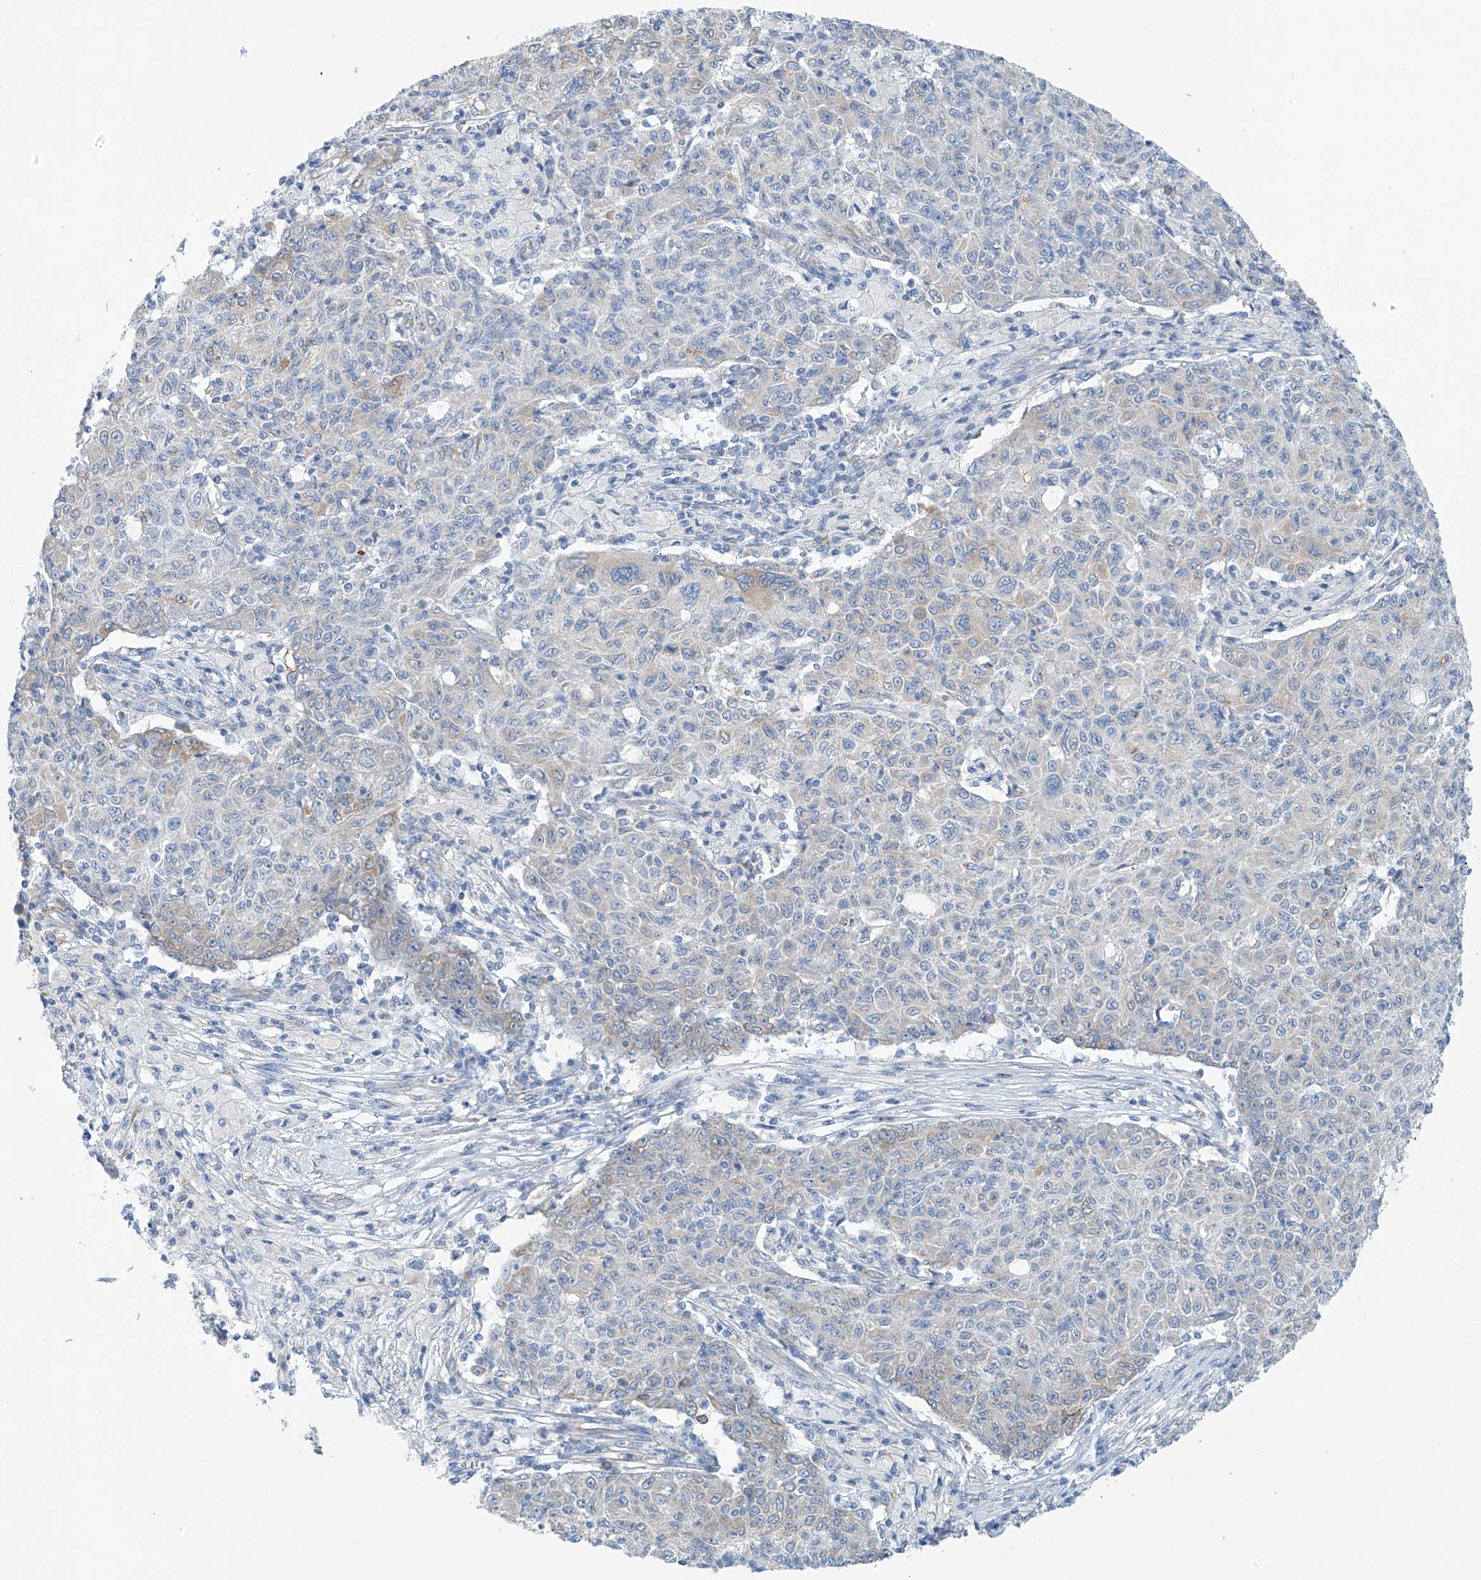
{"staining": {"intensity": "negative", "quantity": "none", "location": "none"}, "tissue": "ovarian cancer", "cell_type": "Tumor cells", "image_type": "cancer", "snomed": [{"axis": "morphology", "description": "Carcinoma, endometroid"}, {"axis": "topography", "description": "Ovary"}], "caption": "Immunohistochemical staining of ovarian cancer demonstrates no significant staining in tumor cells.", "gene": "RCN2", "patient": {"sex": "female", "age": 42}}